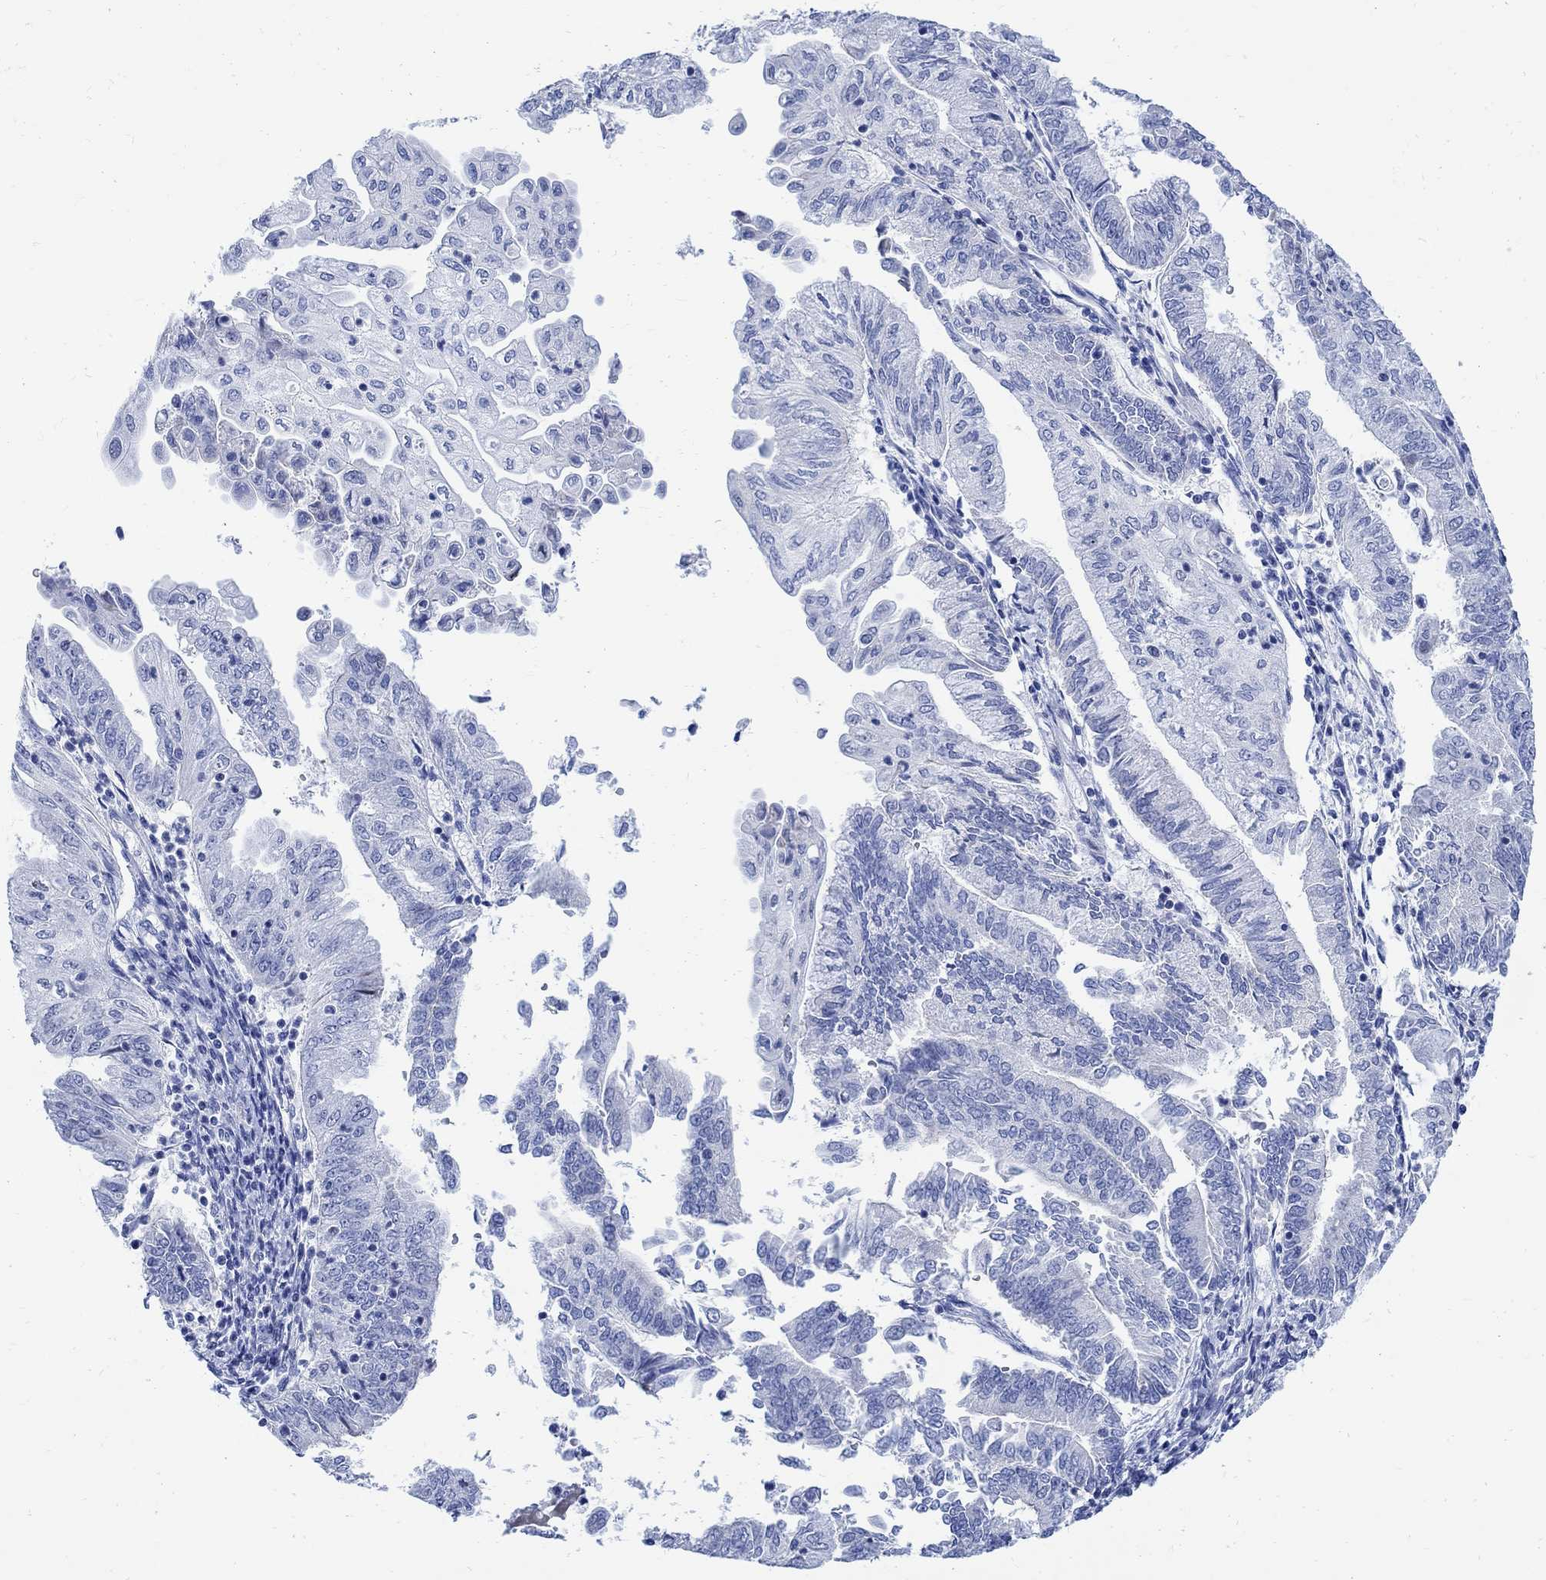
{"staining": {"intensity": "negative", "quantity": "none", "location": "none"}, "tissue": "endometrial cancer", "cell_type": "Tumor cells", "image_type": "cancer", "snomed": [{"axis": "morphology", "description": "Adenocarcinoma, NOS"}, {"axis": "topography", "description": "Endometrium"}], "caption": "High magnification brightfield microscopy of adenocarcinoma (endometrial) stained with DAB (3,3'-diaminobenzidine) (brown) and counterstained with hematoxylin (blue): tumor cells show no significant staining.", "gene": "CPLX2", "patient": {"sex": "female", "age": 55}}